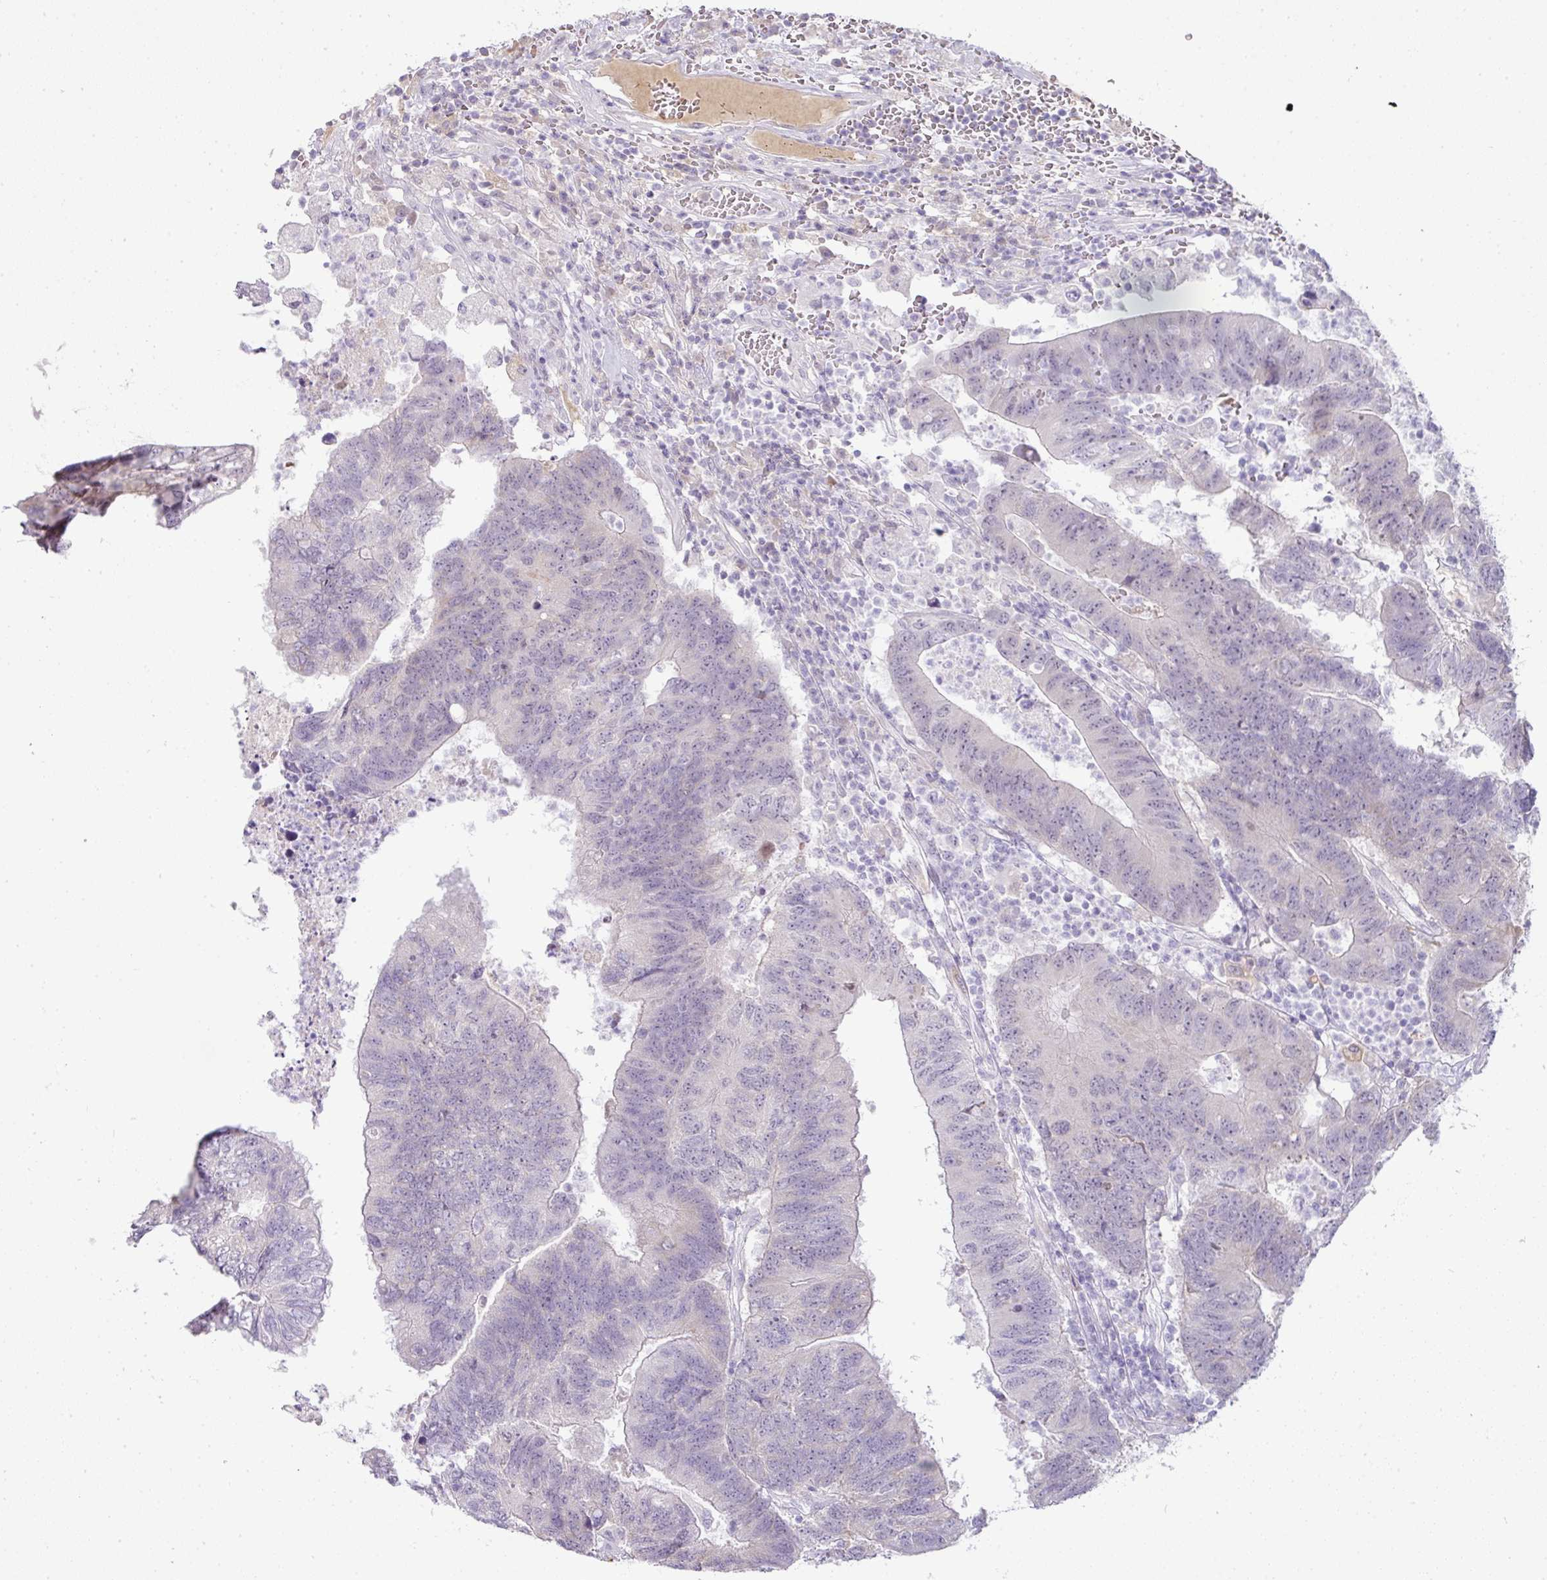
{"staining": {"intensity": "negative", "quantity": "none", "location": "none"}, "tissue": "colorectal cancer", "cell_type": "Tumor cells", "image_type": "cancer", "snomed": [{"axis": "morphology", "description": "Adenocarcinoma, NOS"}, {"axis": "topography", "description": "Colon"}], "caption": "Colorectal adenocarcinoma stained for a protein using IHC shows no positivity tumor cells.", "gene": "FGF17", "patient": {"sex": "female", "age": 48}}